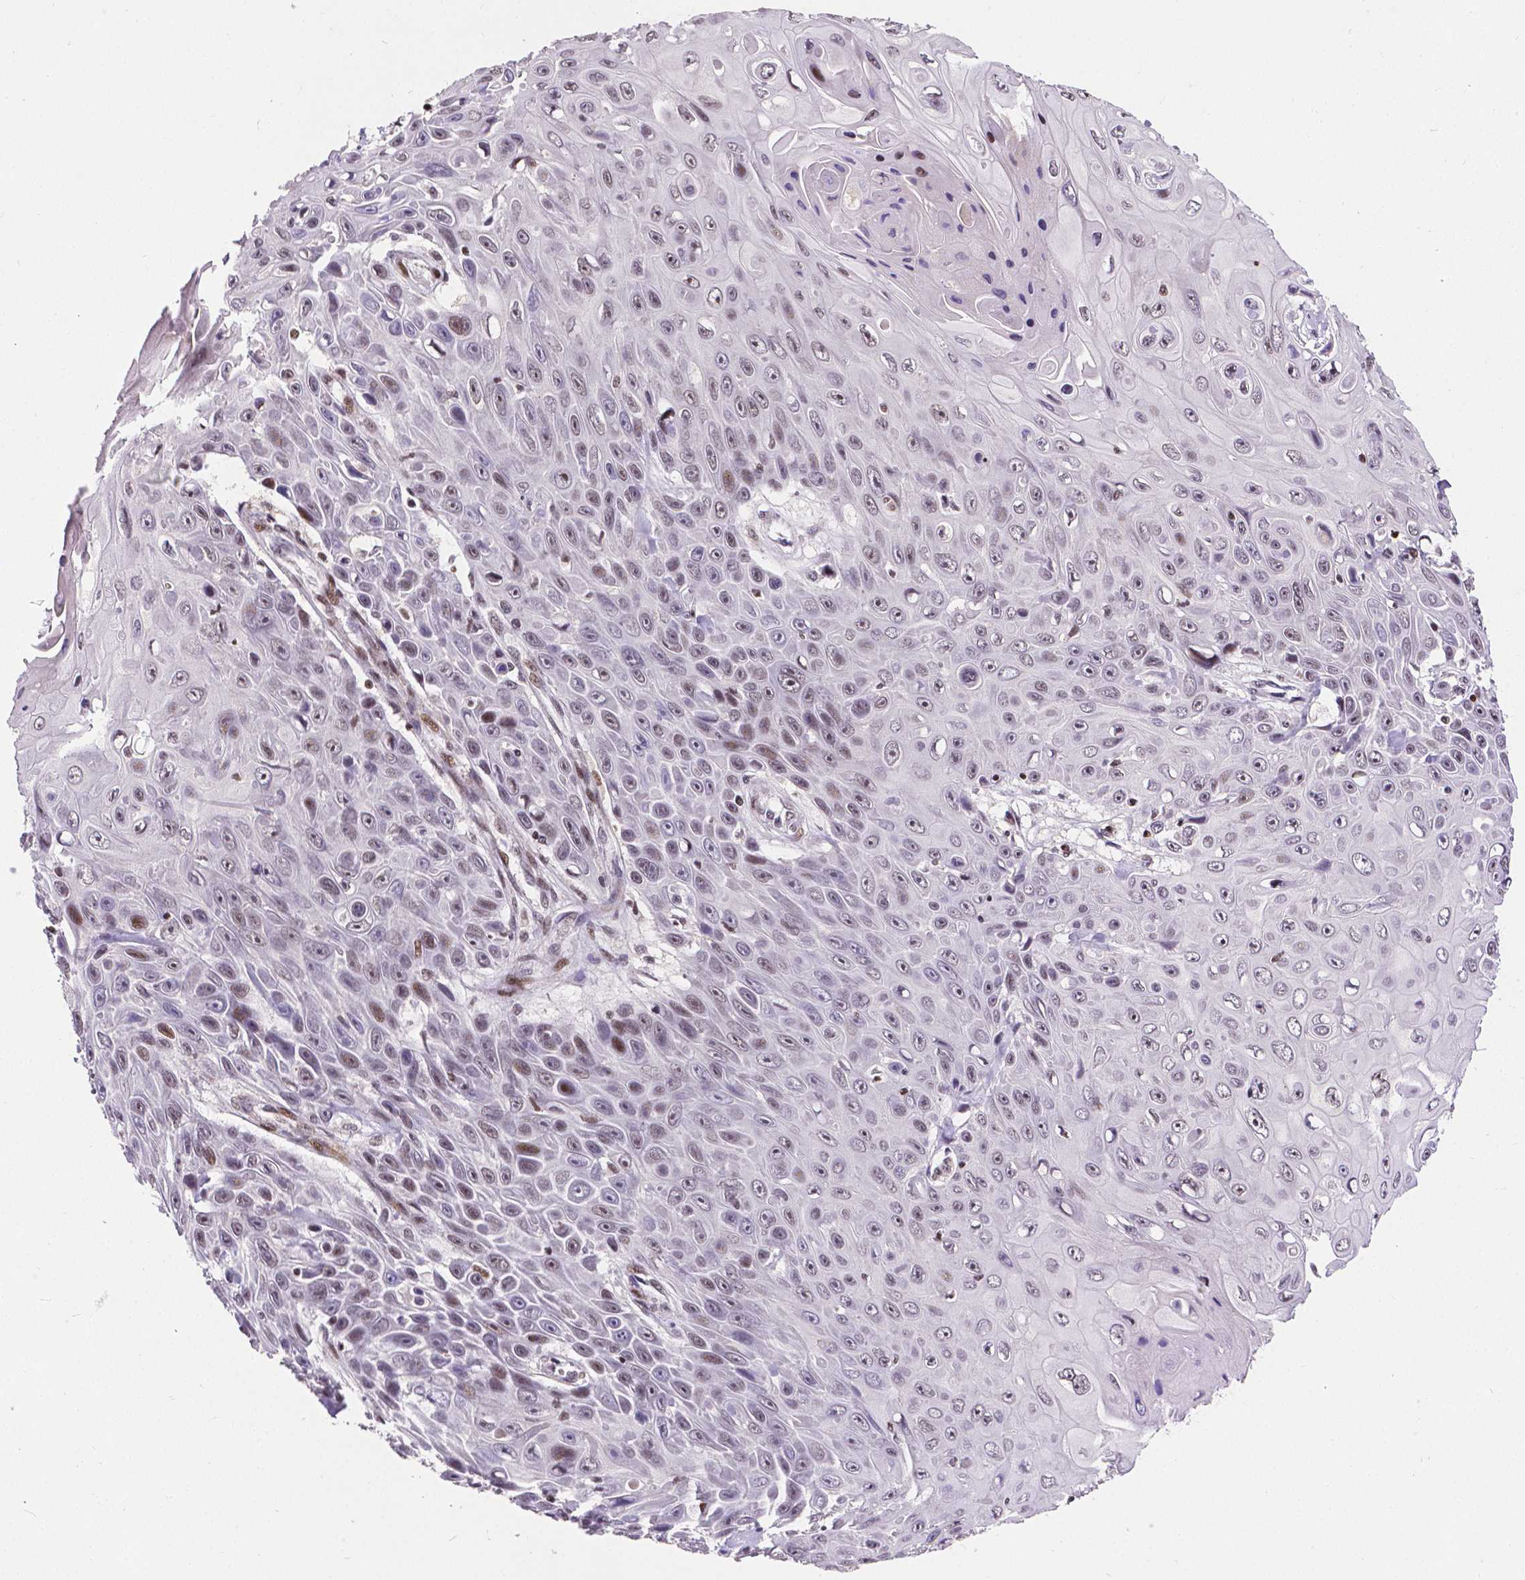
{"staining": {"intensity": "weak", "quantity": "<25%", "location": "nuclear"}, "tissue": "skin cancer", "cell_type": "Tumor cells", "image_type": "cancer", "snomed": [{"axis": "morphology", "description": "Squamous cell carcinoma, NOS"}, {"axis": "topography", "description": "Skin"}], "caption": "The image exhibits no significant expression in tumor cells of squamous cell carcinoma (skin). The staining was performed using DAB (3,3'-diaminobenzidine) to visualize the protein expression in brown, while the nuclei were stained in blue with hematoxylin (Magnification: 20x).", "gene": "CTCF", "patient": {"sex": "male", "age": 82}}